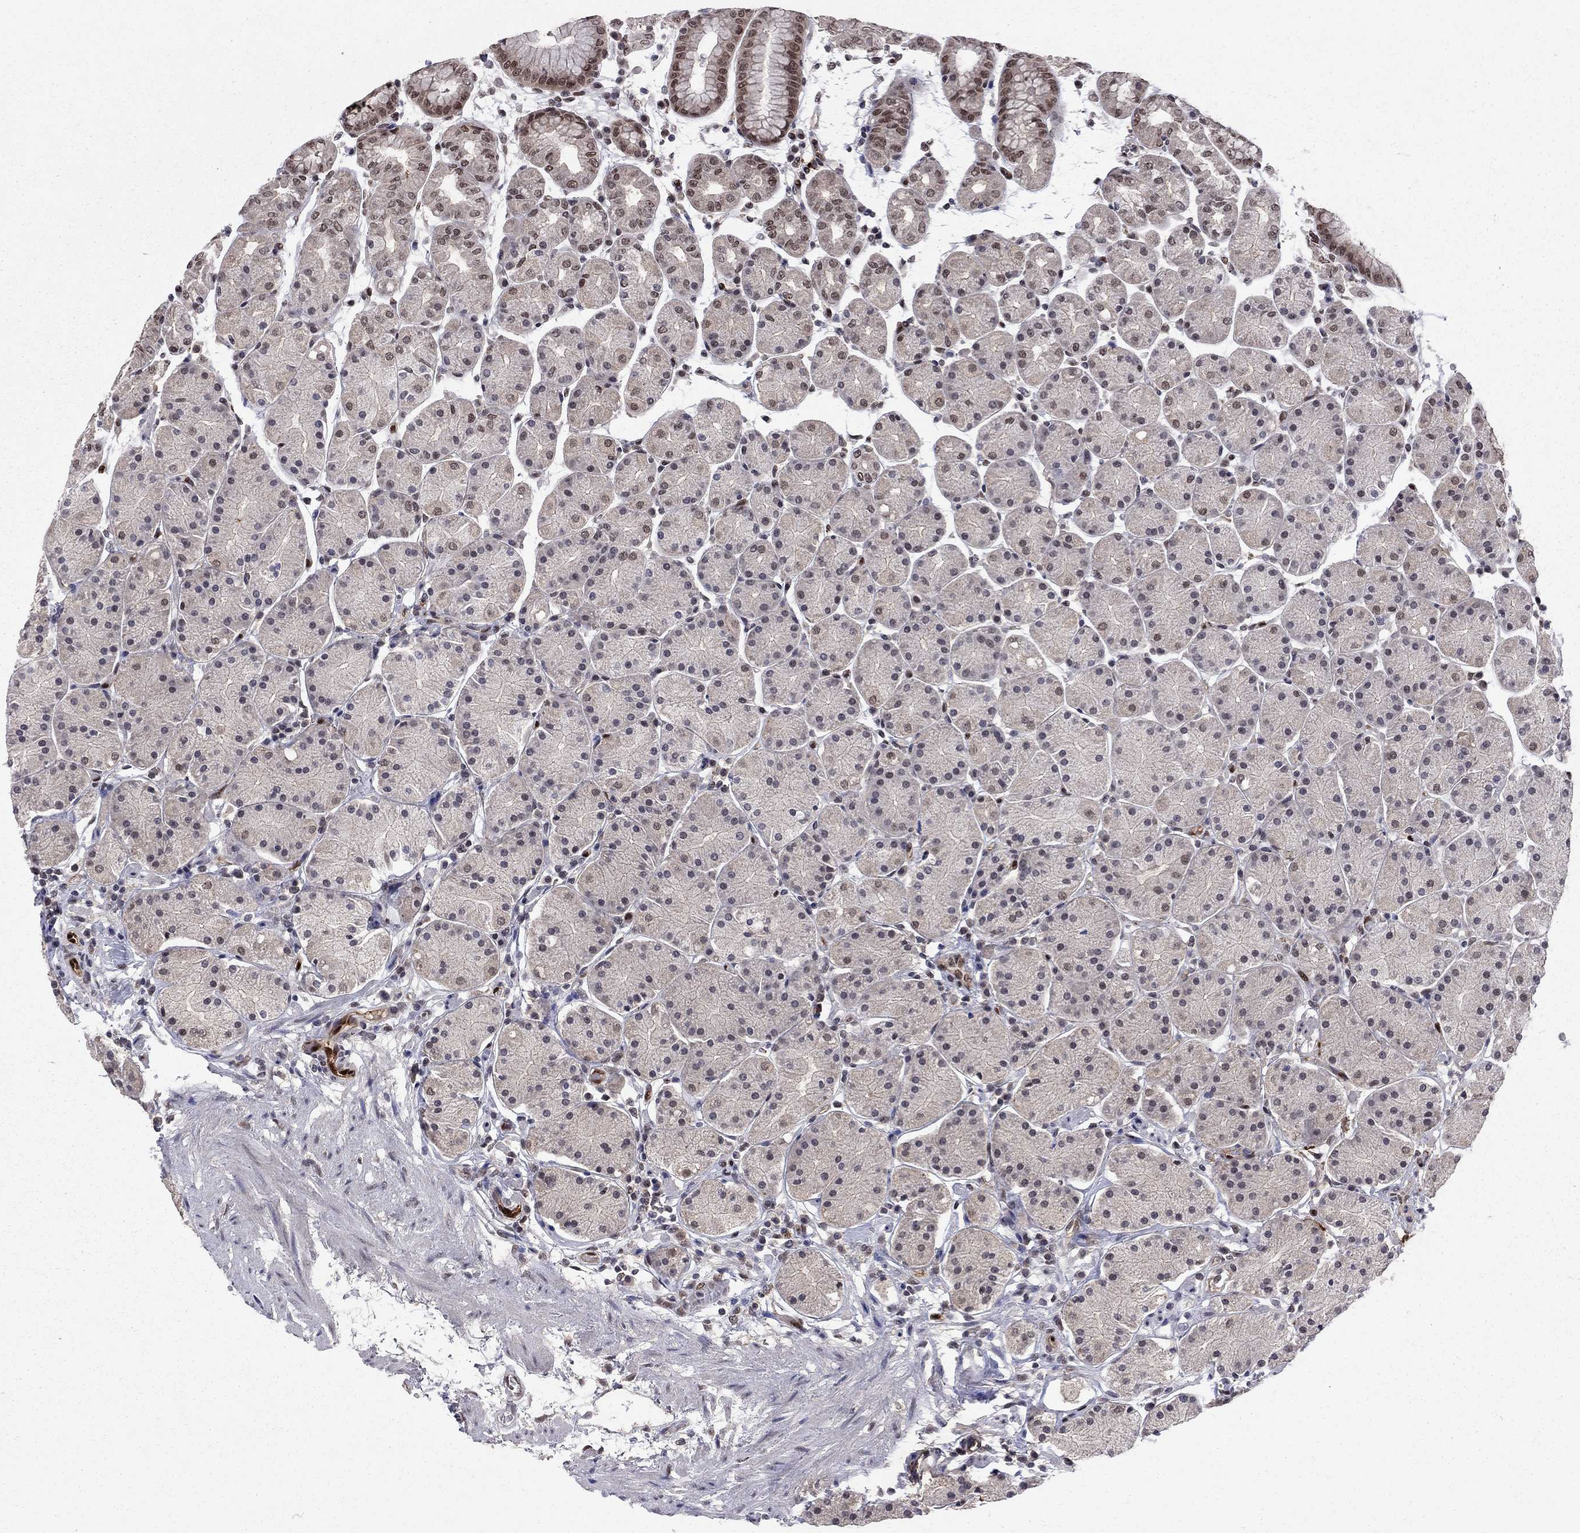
{"staining": {"intensity": "moderate", "quantity": "25%-75%", "location": "nuclear"}, "tissue": "stomach", "cell_type": "Glandular cells", "image_type": "normal", "snomed": [{"axis": "morphology", "description": "Normal tissue, NOS"}, {"axis": "topography", "description": "Stomach"}], "caption": "Immunohistochemical staining of normal human stomach demonstrates 25%-75% levels of moderate nuclear protein staining in about 25%-75% of glandular cells.", "gene": "SAP30L", "patient": {"sex": "male", "age": 54}}